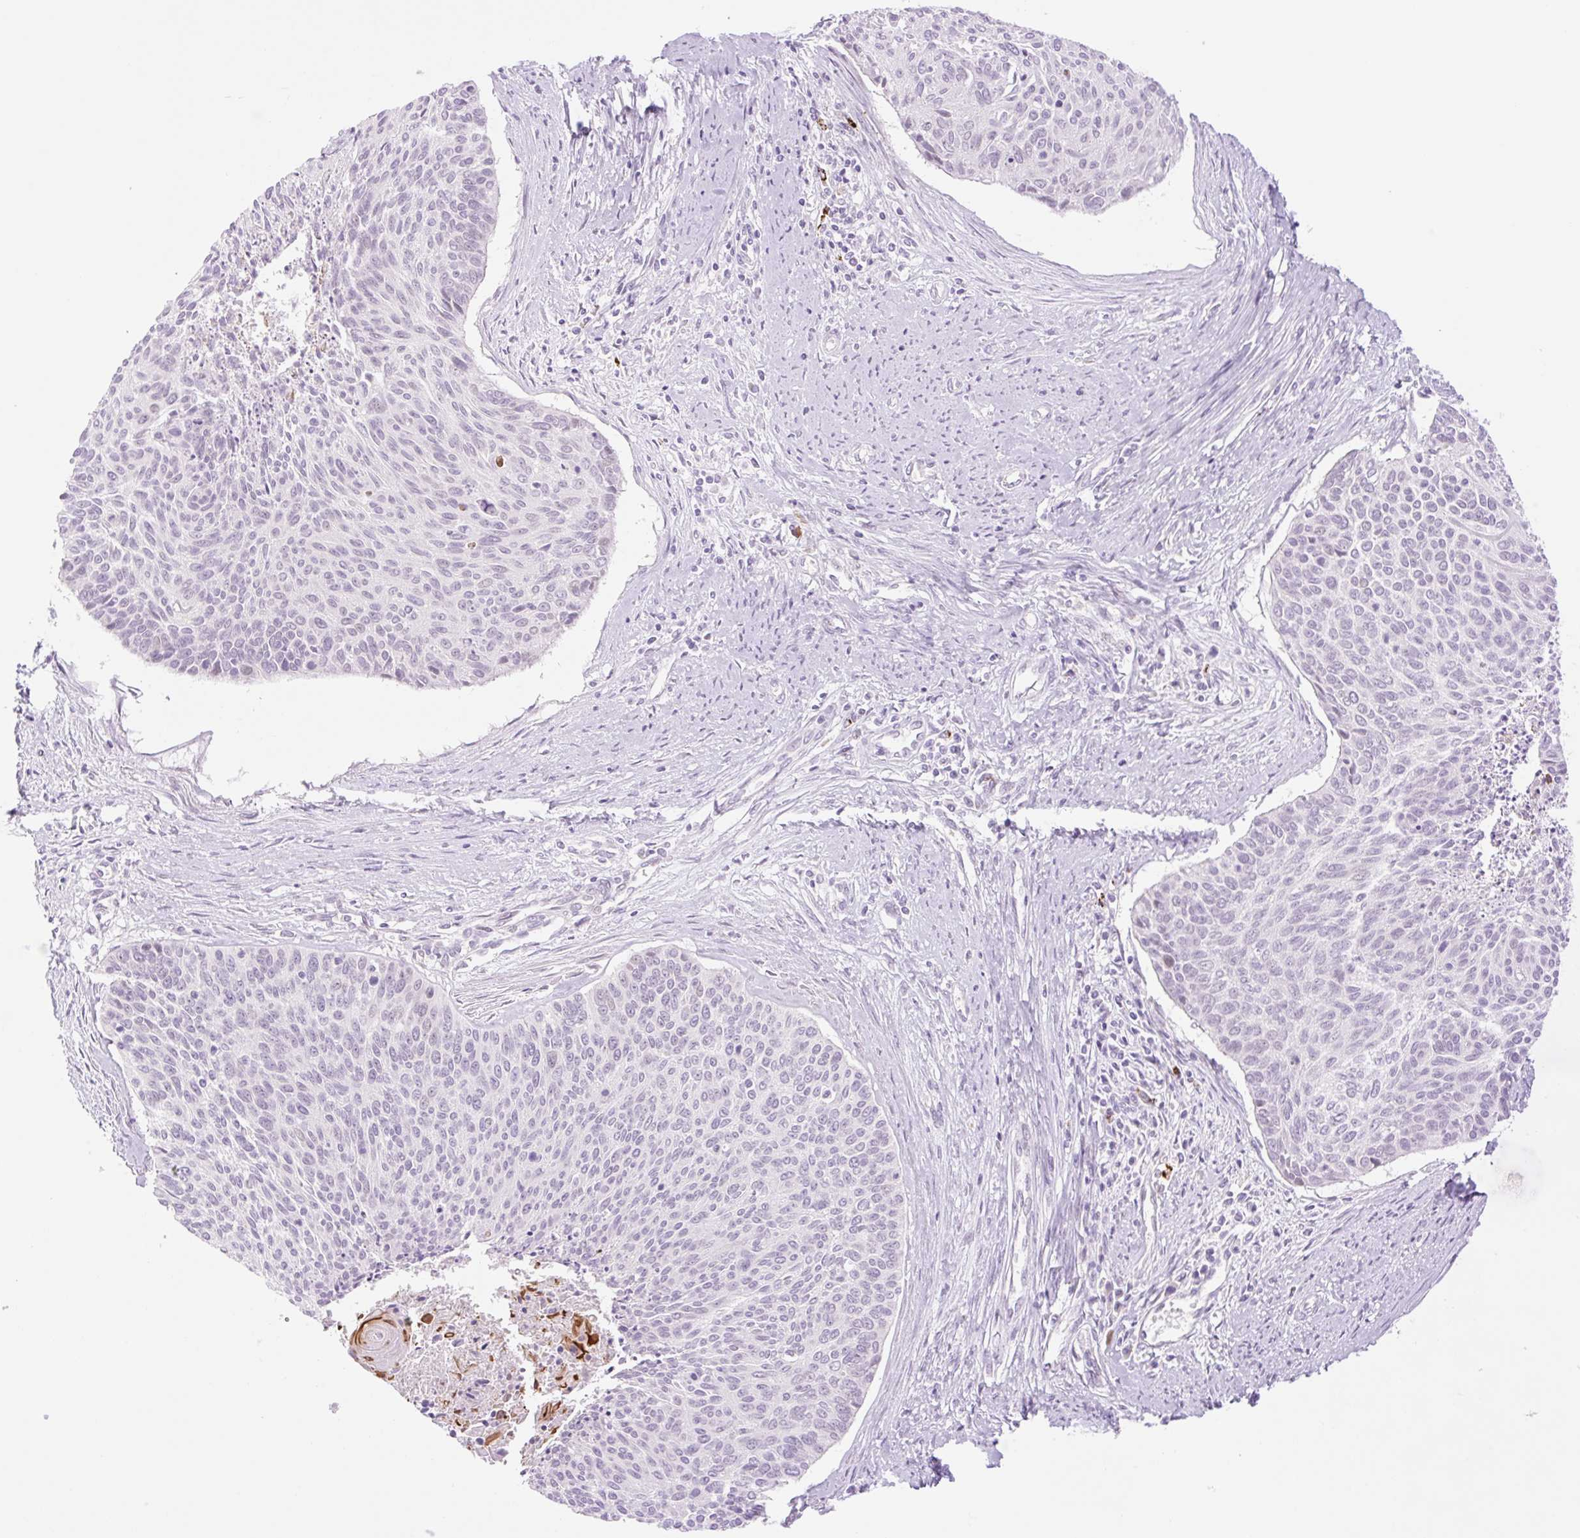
{"staining": {"intensity": "negative", "quantity": "none", "location": "none"}, "tissue": "cervical cancer", "cell_type": "Tumor cells", "image_type": "cancer", "snomed": [{"axis": "morphology", "description": "Squamous cell carcinoma, NOS"}, {"axis": "topography", "description": "Cervix"}], "caption": "DAB (3,3'-diaminobenzidine) immunohistochemical staining of human cervical squamous cell carcinoma exhibits no significant staining in tumor cells.", "gene": "SPRYD4", "patient": {"sex": "female", "age": 55}}